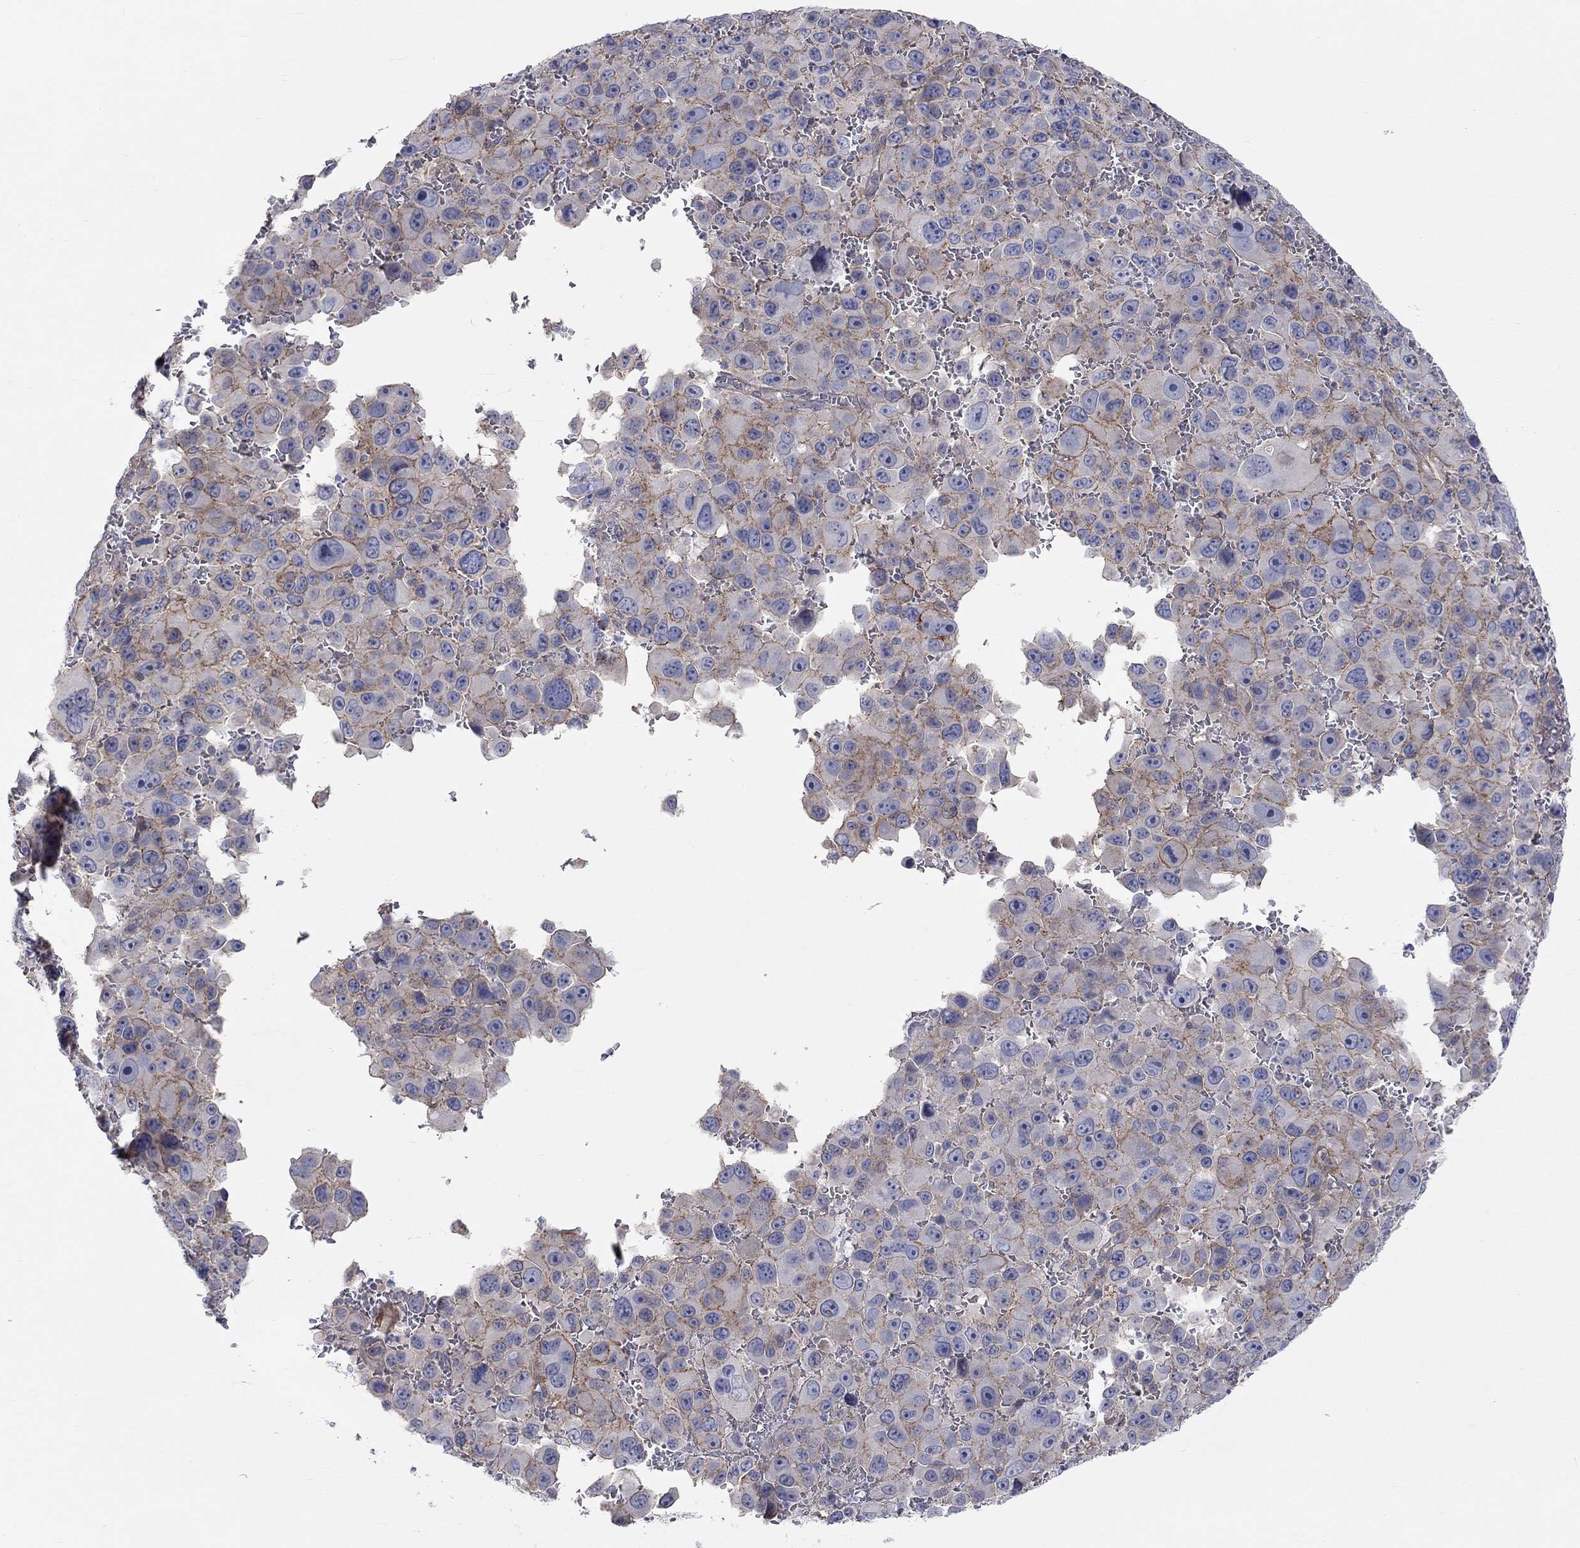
{"staining": {"intensity": "moderate", "quantity": "25%-75%", "location": "cytoplasmic/membranous"}, "tissue": "melanoma", "cell_type": "Tumor cells", "image_type": "cancer", "snomed": [{"axis": "morphology", "description": "Malignant melanoma, NOS"}, {"axis": "topography", "description": "Skin"}], "caption": "Moderate cytoplasmic/membranous expression for a protein is present in about 25%-75% of tumor cells of malignant melanoma using immunohistochemistry (IHC).", "gene": "PCDHGA10", "patient": {"sex": "female", "age": 91}}